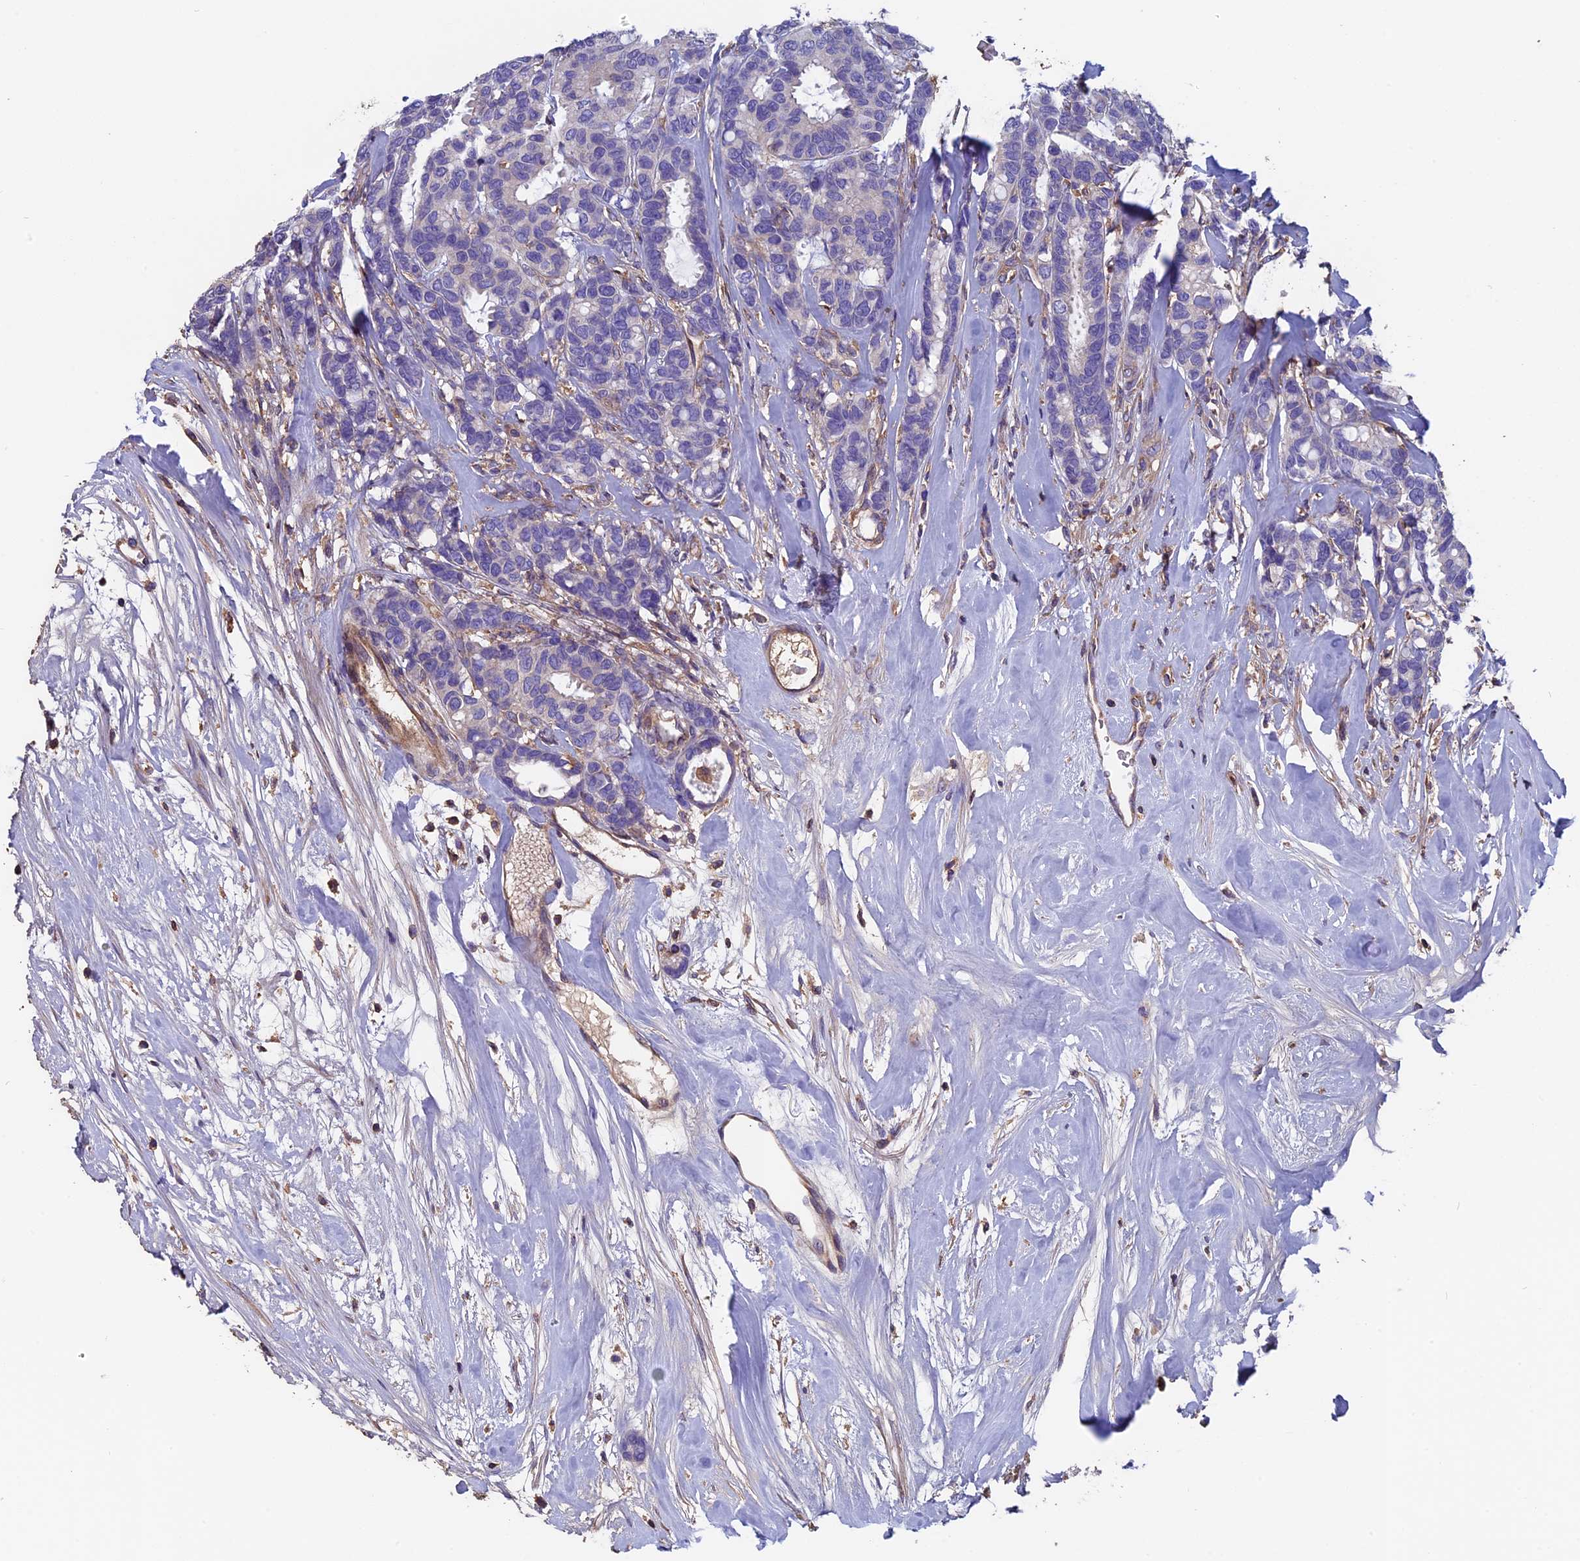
{"staining": {"intensity": "negative", "quantity": "none", "location": "none"}, "tissue": "breast cancer", "cell_type": "Tumor cells", "image_type": "cancer", "snomed": [{"axis": "morphology", "description": "Duct carcinoma"}, {"axis": "topography", "description": "Breast"}], "caption": "Immunohistochemistry (IHC) histopathology image of human breast cancer (intraductal carcinoma) stained for a protein (brown), which reveals no staining in tumor cells.", "gene": "CCDC153", "patient": {"sex": "female", "age": 87}}